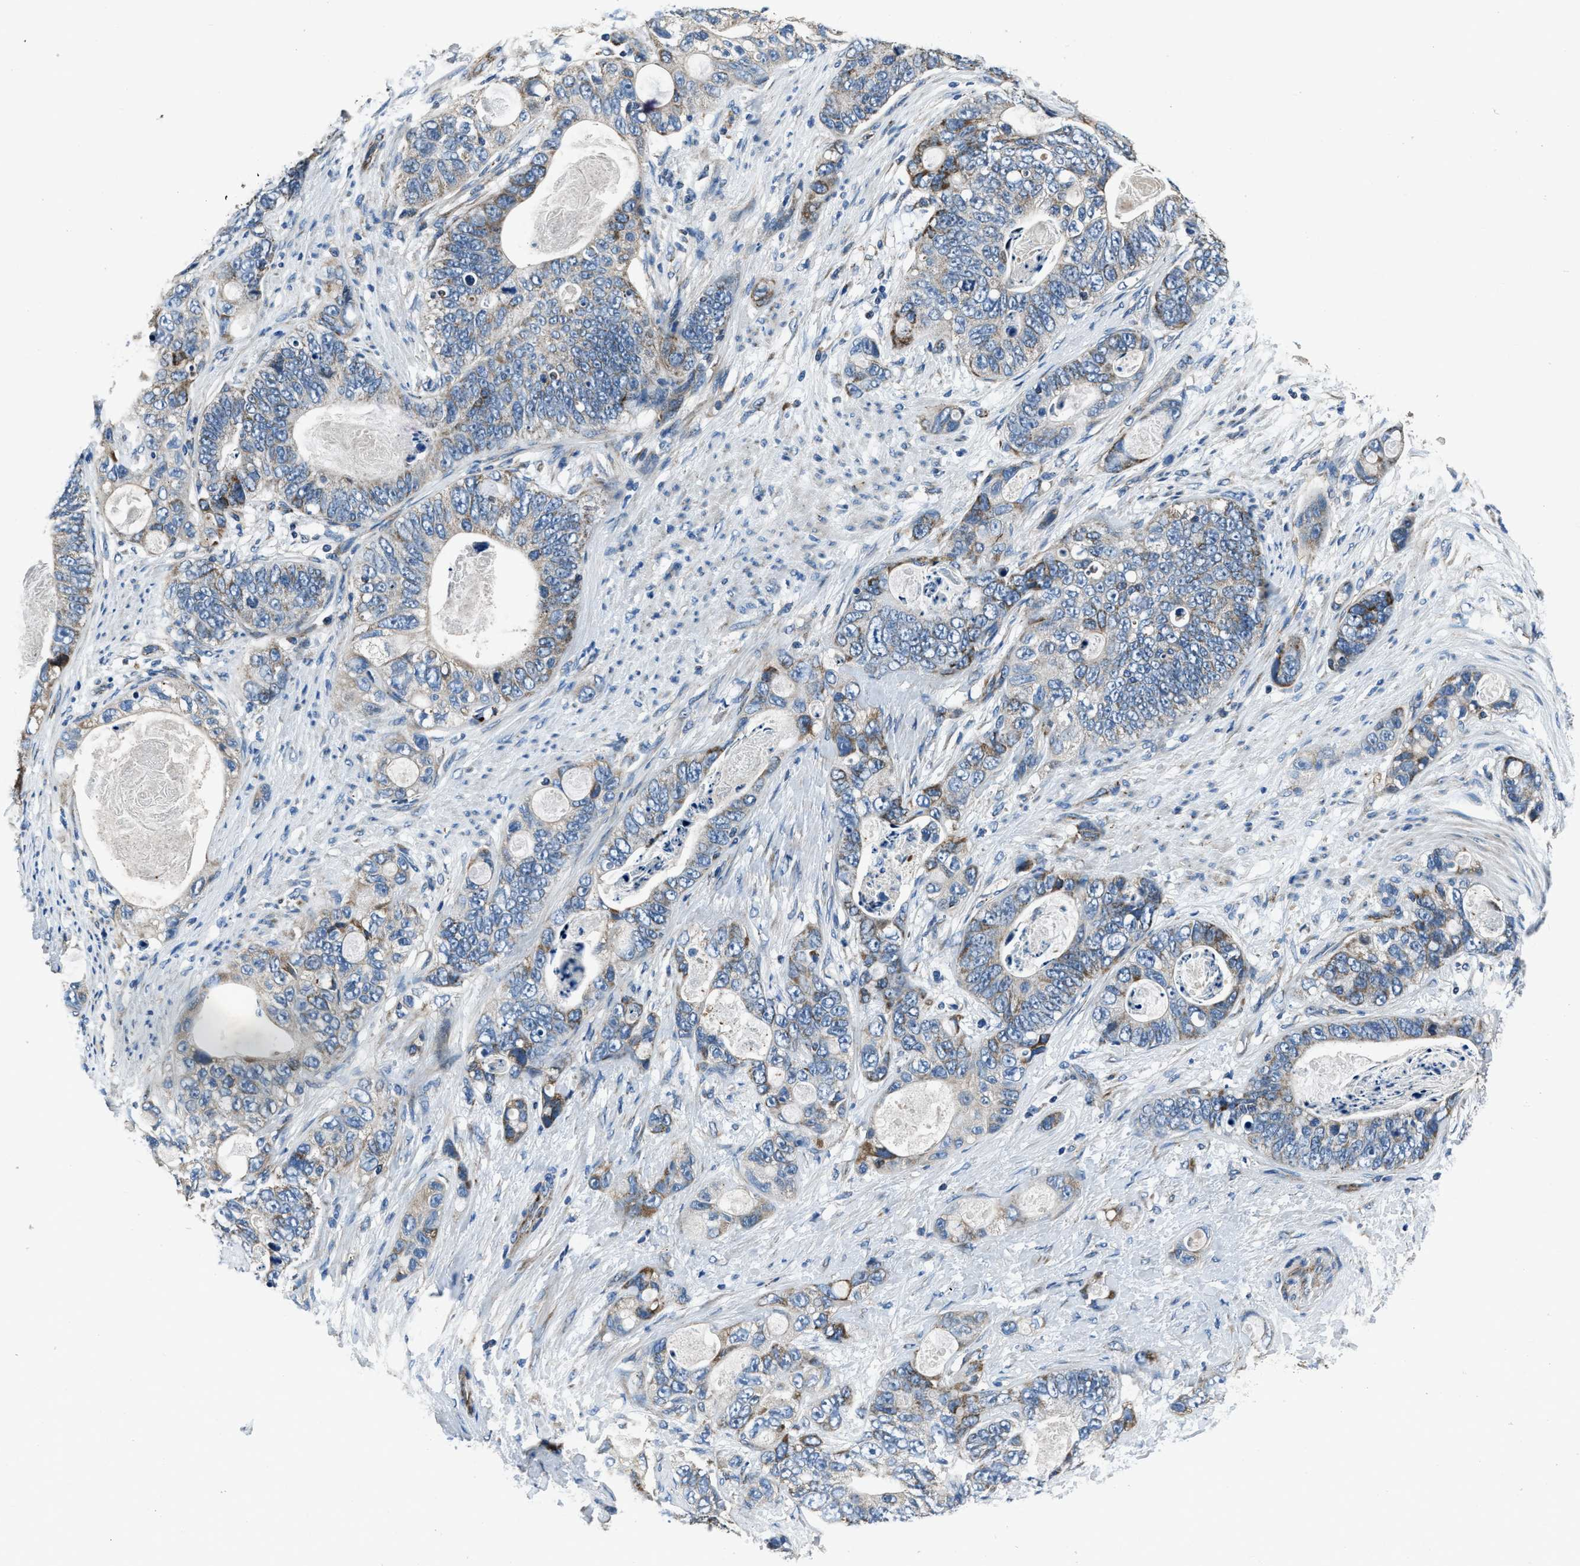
{"staining": {"intensity": "moderate", "quantity": "<25%", "location": "cytoplasmic/membranous"}, "tissue": "stomach cancer", "cell_type": "Tumor cells", "image_type": "cancer", "snomed": [{"axis": "morphology", "description": "Normal tissue, NOS"}, {"axis": "morphology", "description": "Adenocarcinoma, NOS"}, {"axis": "topography", "description": "Stomach"}], "caption": "Tumor cells exhibit low levels of moderate cytoplasmic/membranous expression in approximately <25% of cells in adenocarcinoma (stomach). (Brightfield microscopy of DAB IHC at high magnification).", "gene": "OGDH", "patient": {"sex": "female", "age": 89}}